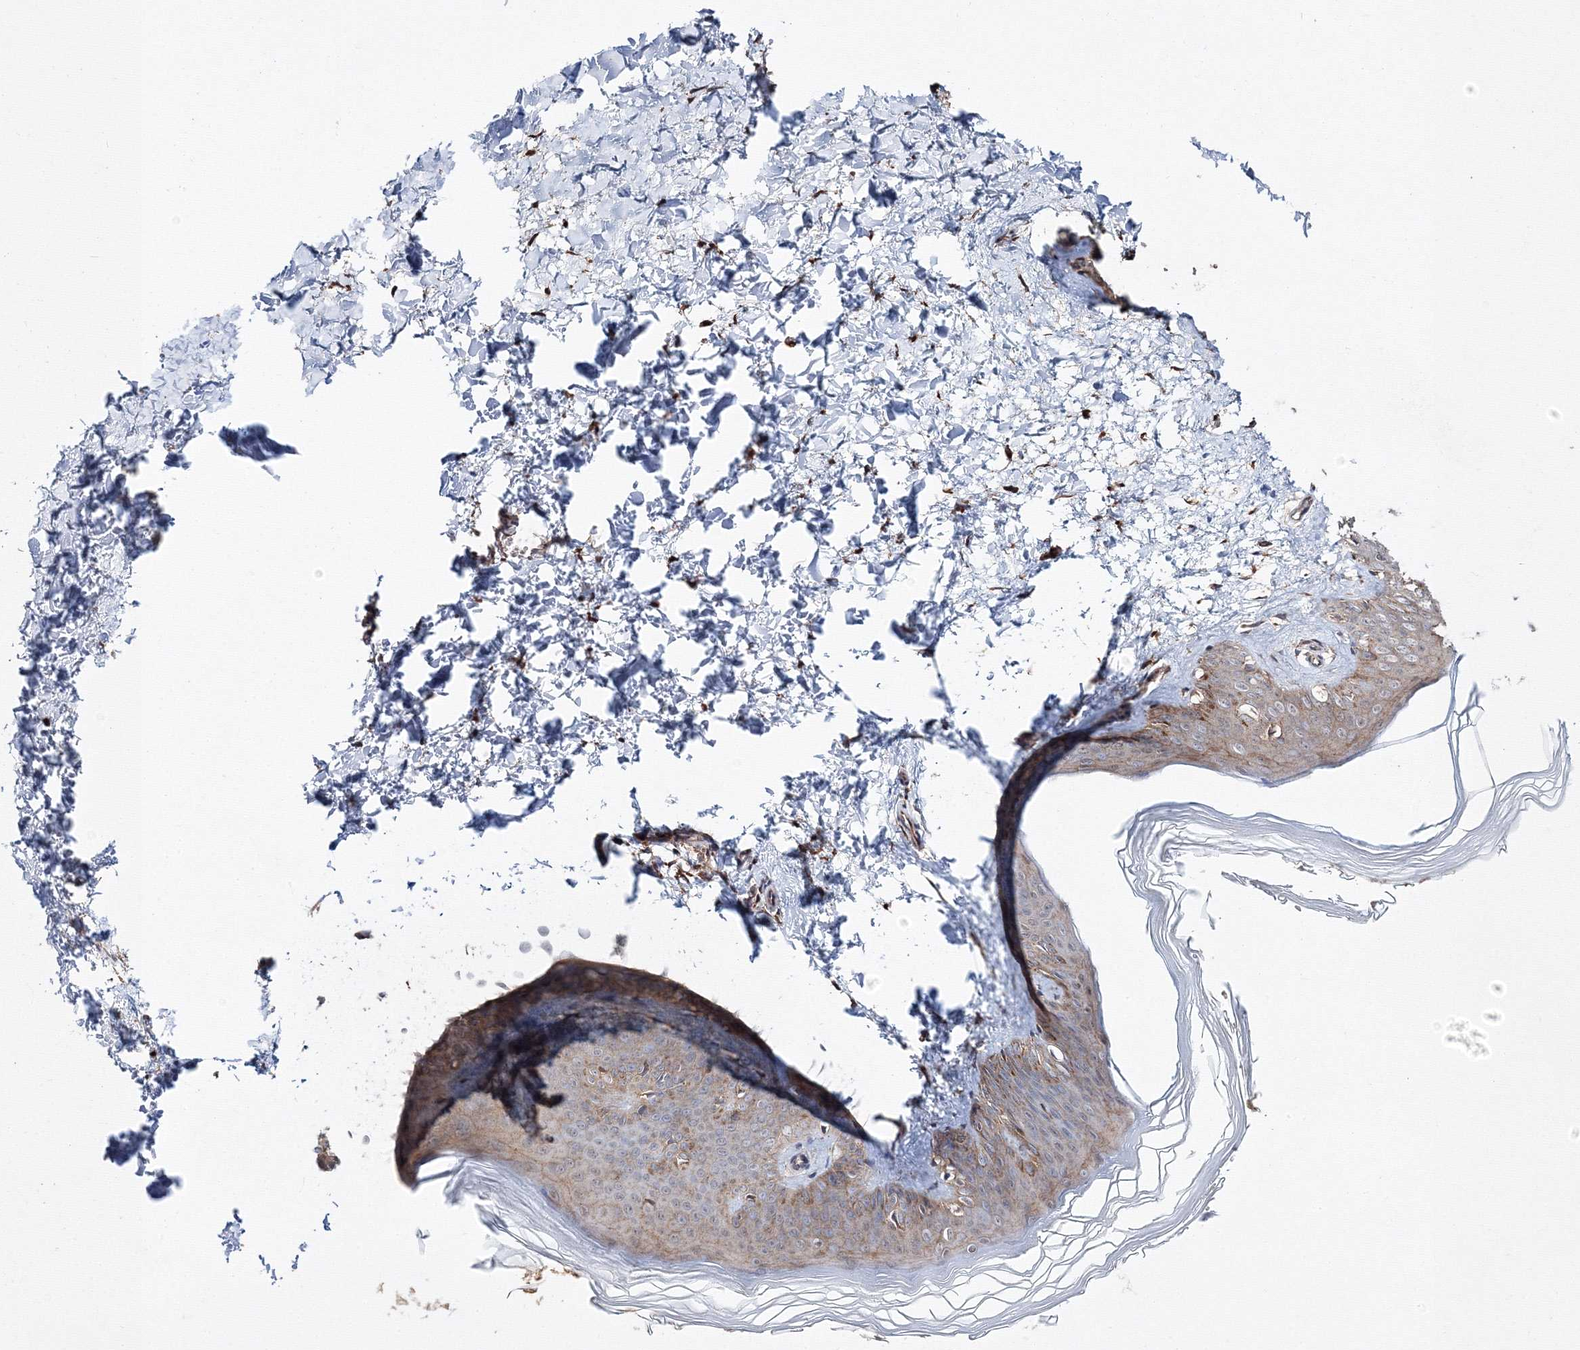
{"staining": {"intensity": "moderate", "quantity": ">75%", "location": "cytoplasmic/membranous"}, "tissue": "skin", "cell_type": "Fibroblasts", "image_type": "normal", "snomed": [{"axis": "morphology", "description": "Normal tissue, NOS"}, {"axis": "topography", "description": "Skin"}], "caption": "Protein expression analysis of benign skin shows moderate cytoplasmic/membranous positivity in approximately >75% of fibroblasts. (DAB (3,3'-diaminobenzidine) = brown stain, brightfield microscopy at high magnification).", "gene": "DDO", "patient": {"sex": "female", "age": 27}}